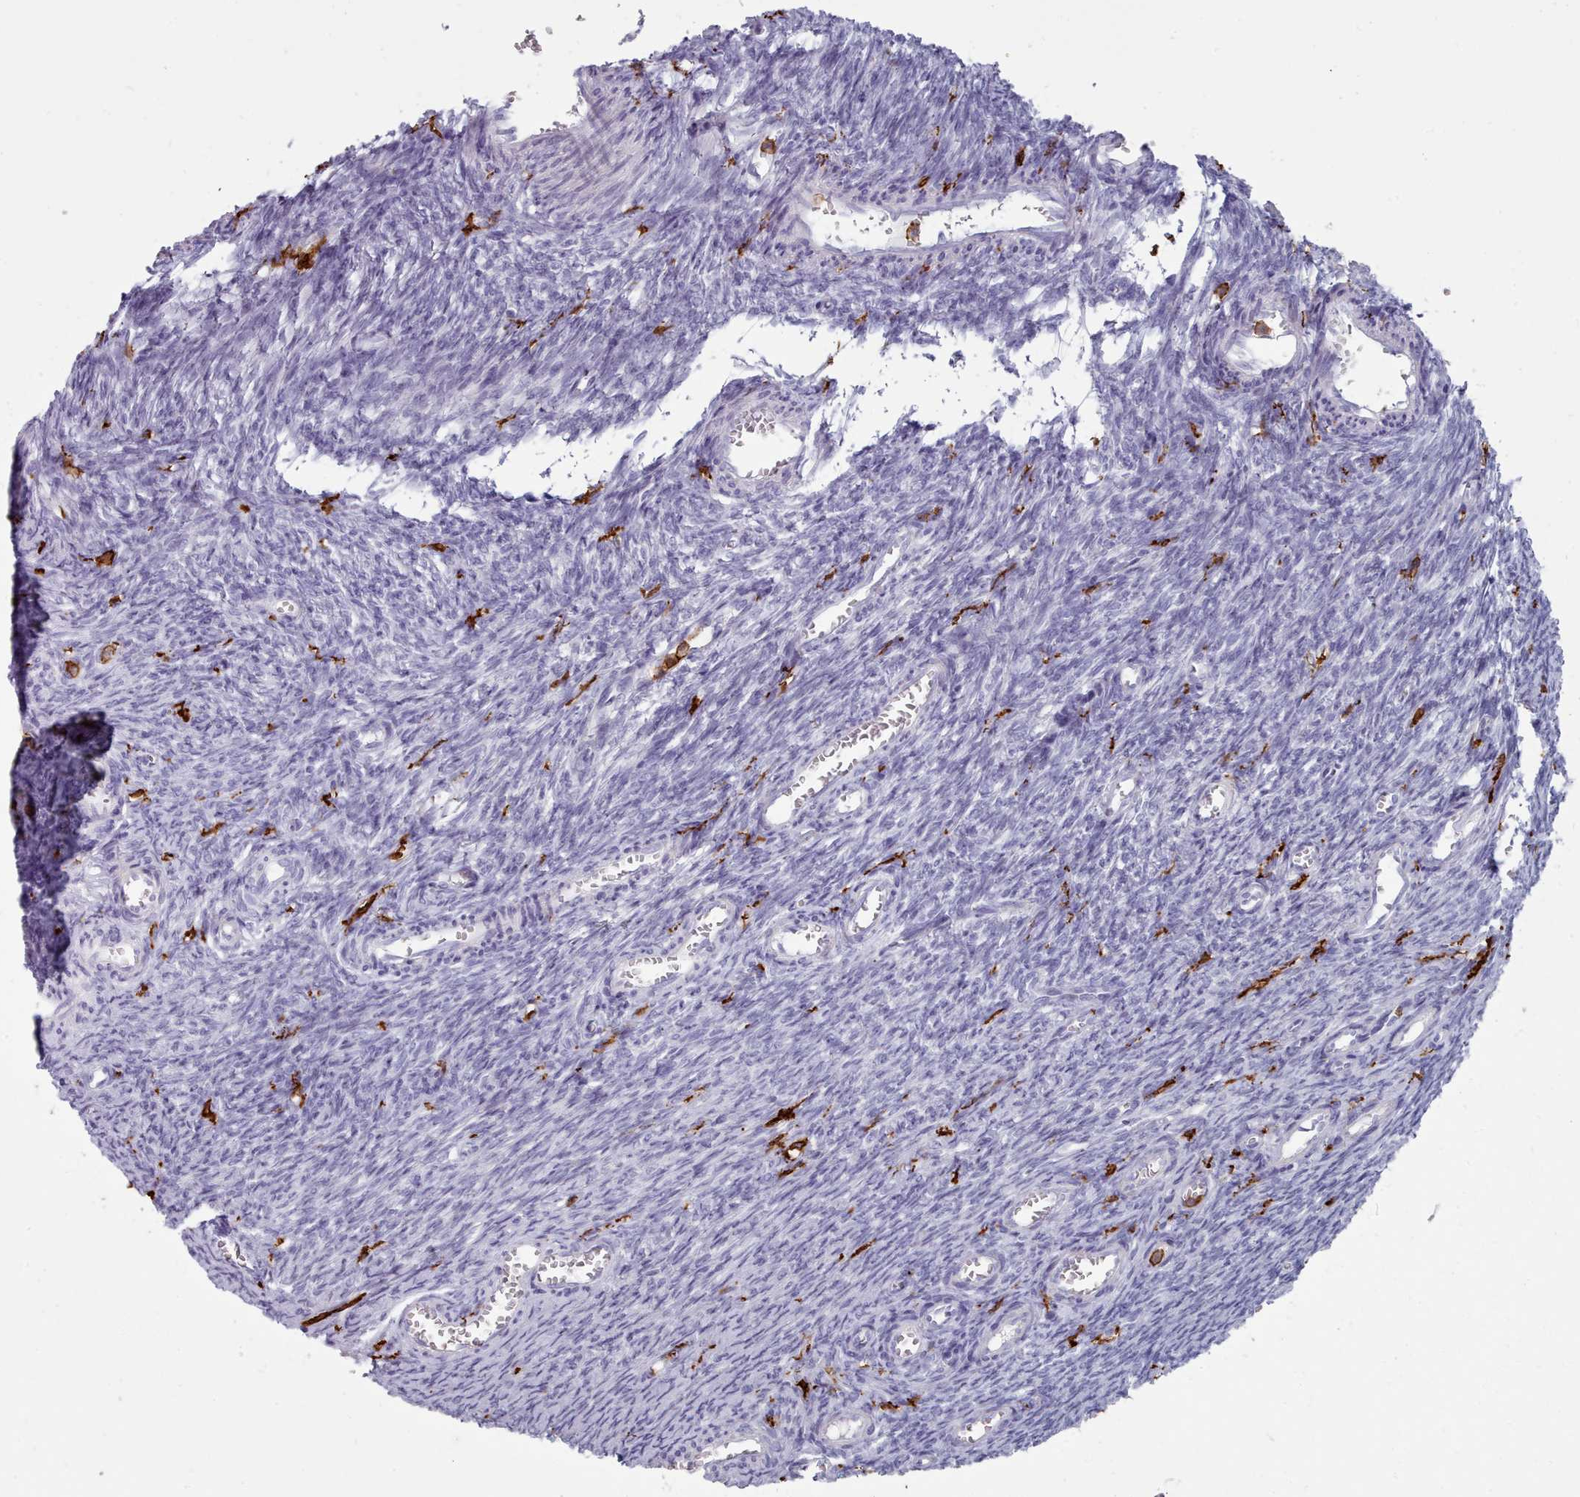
{"staining": {"intensity": "negative", "quantity": "none", "location": "none"}, "tissue": "ovary", "cell_type": "Ovarian stroma cells", "image_type": "normal", "snomed": [{"axis": "morphology", "description": "Normal tissue, NOS"}, {"axis": "topography", "description": "Ovary"}], "caption": "IHC image of unremarkable human ovary stained for a protein (brown), which demonstrates no positivity in ovarian stroma cells. (Stains: DAB immunohistochemistry (IHC) with hematoxylin counter stain, Microscopy: brightfield microscopy at high magnification).", "gene": "AIF1", "patient": {"sex": "female", "age": 44}}